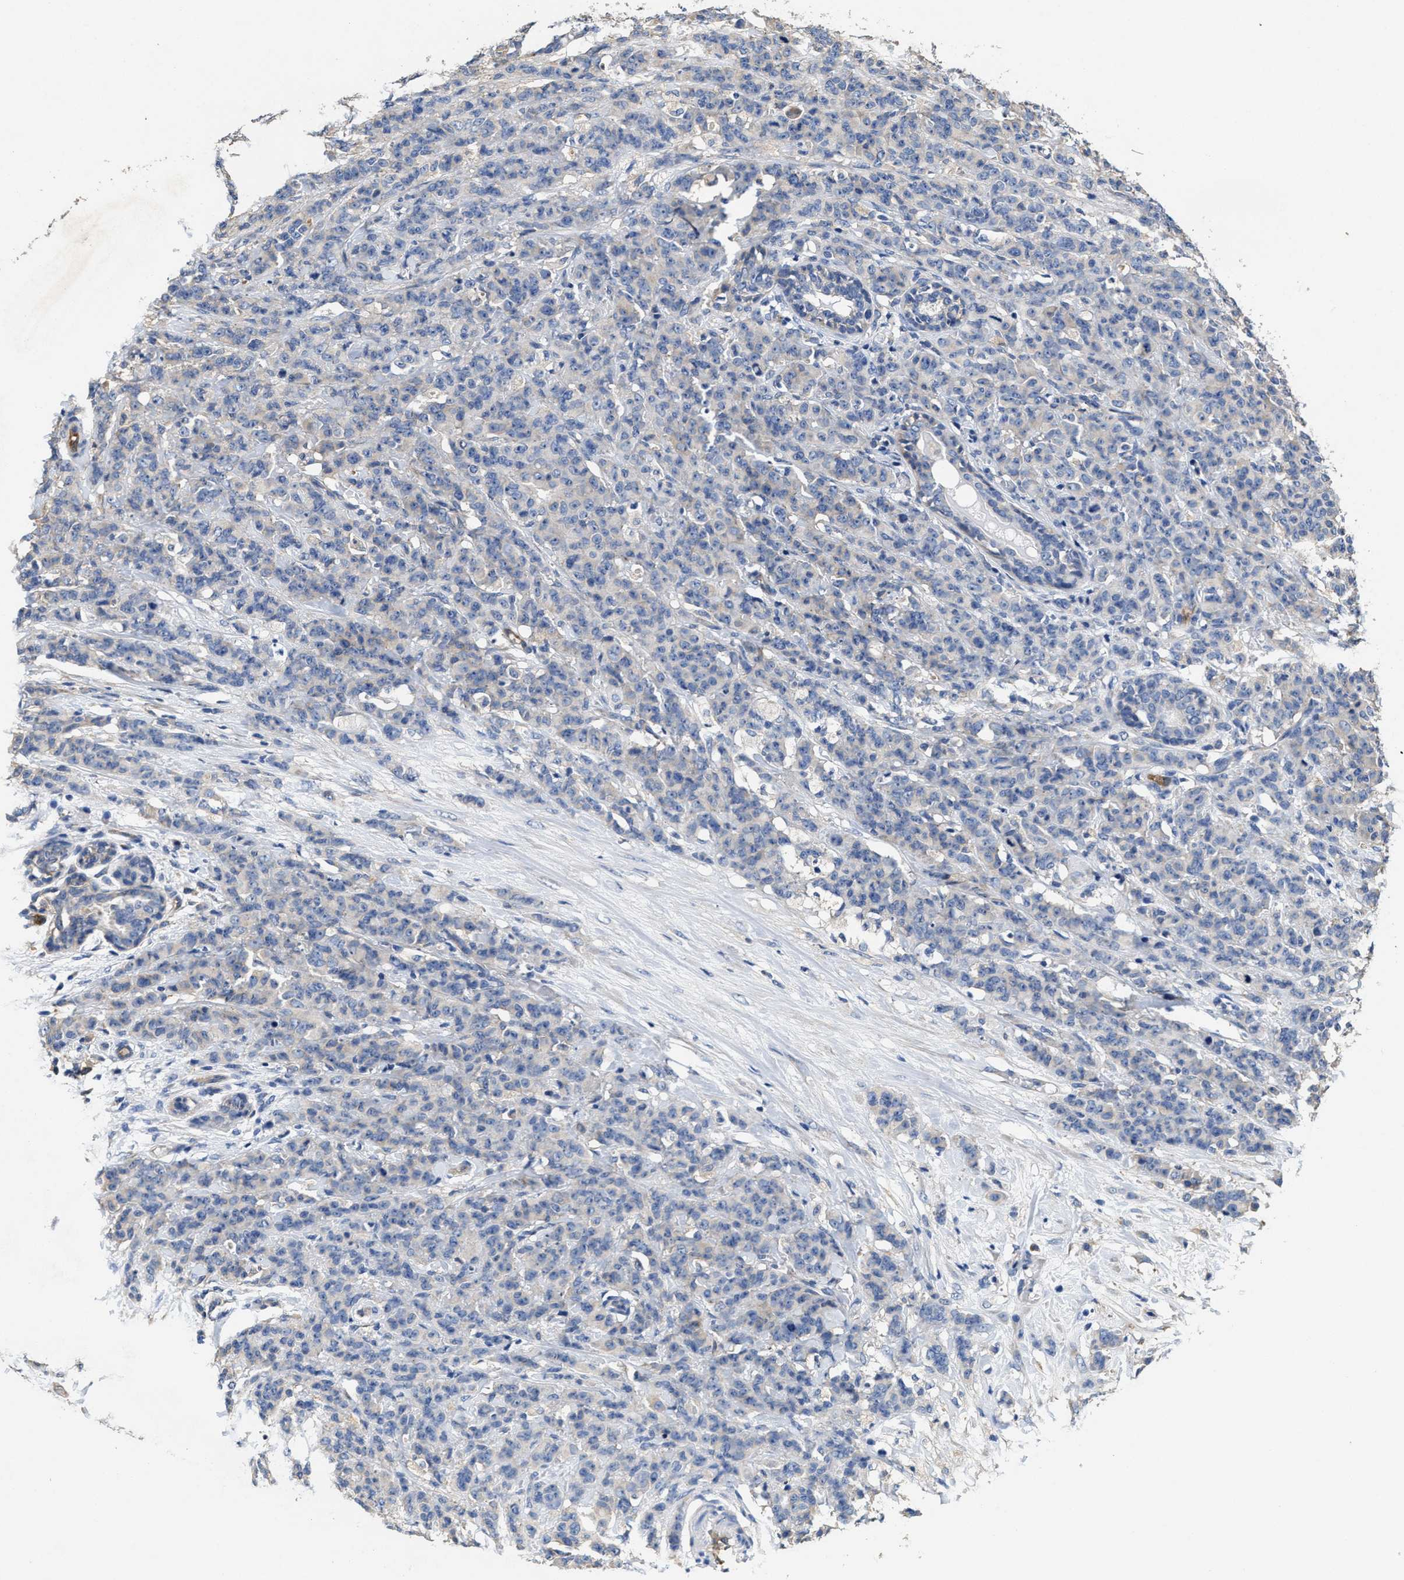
{"staining": {"intensity": "negative", "quantity": "none", "location": "none"}, "tissue": "breast cancer", "cell_type": "Tumor cells", "image_type": "cancer", "snomed": [{"axis": "morphology", "description": "Normal tissue, NOS"}, {"axis": "morphology", "description": "Duct carcinoma"}, {"axis": "topography", "description": "Breast"}], "caption": "Immunohistochemistry of infiltrating ductal carcinoma (breast) reveals no positivity in tumor cells. (DAB immunohistochemistry with hematoxylin counter stain).", "gene": "PEG10", "patient": {"sex": "female", "age": 40}}